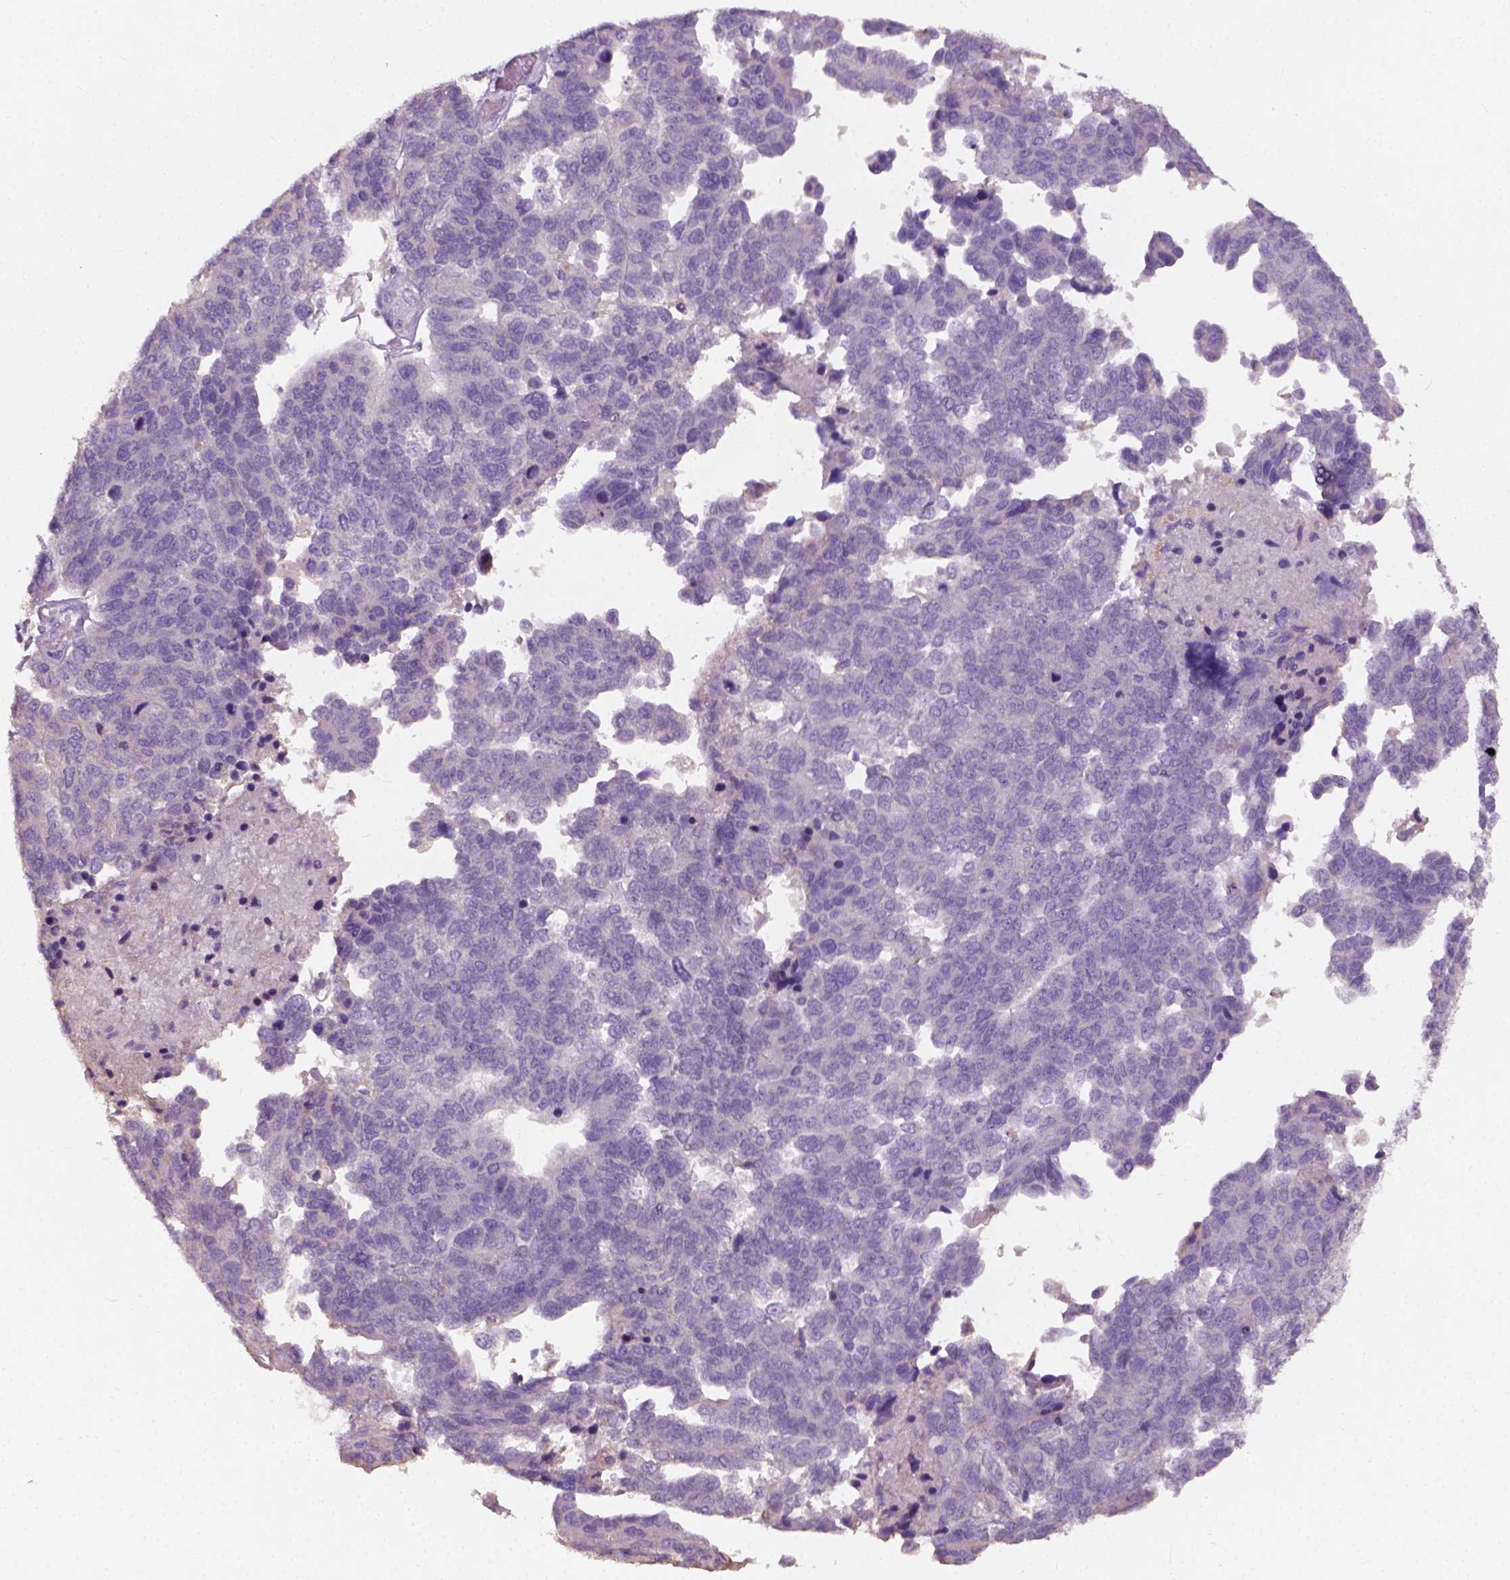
{"staining": {"intensity": "negative", "quantity": "none", "location": "none"}, "tissue": "ovarian cancer", "cell_type": "Tumor cells", "image_type": "cancer", "snomed": [{"axis": "morphology", "description": "Cystadenocarcinoma, serous, NOS"}, {"axis": "topography", "description": "Ovary"}], "caption": "Immunohistochemistry (IHC) photomicrograph of ovarian cancer stained for a protein (brown), which reveals no staining in tumor cells.", "gene": "DHCR24", "patient": {"sex": "female", "age": 64}}